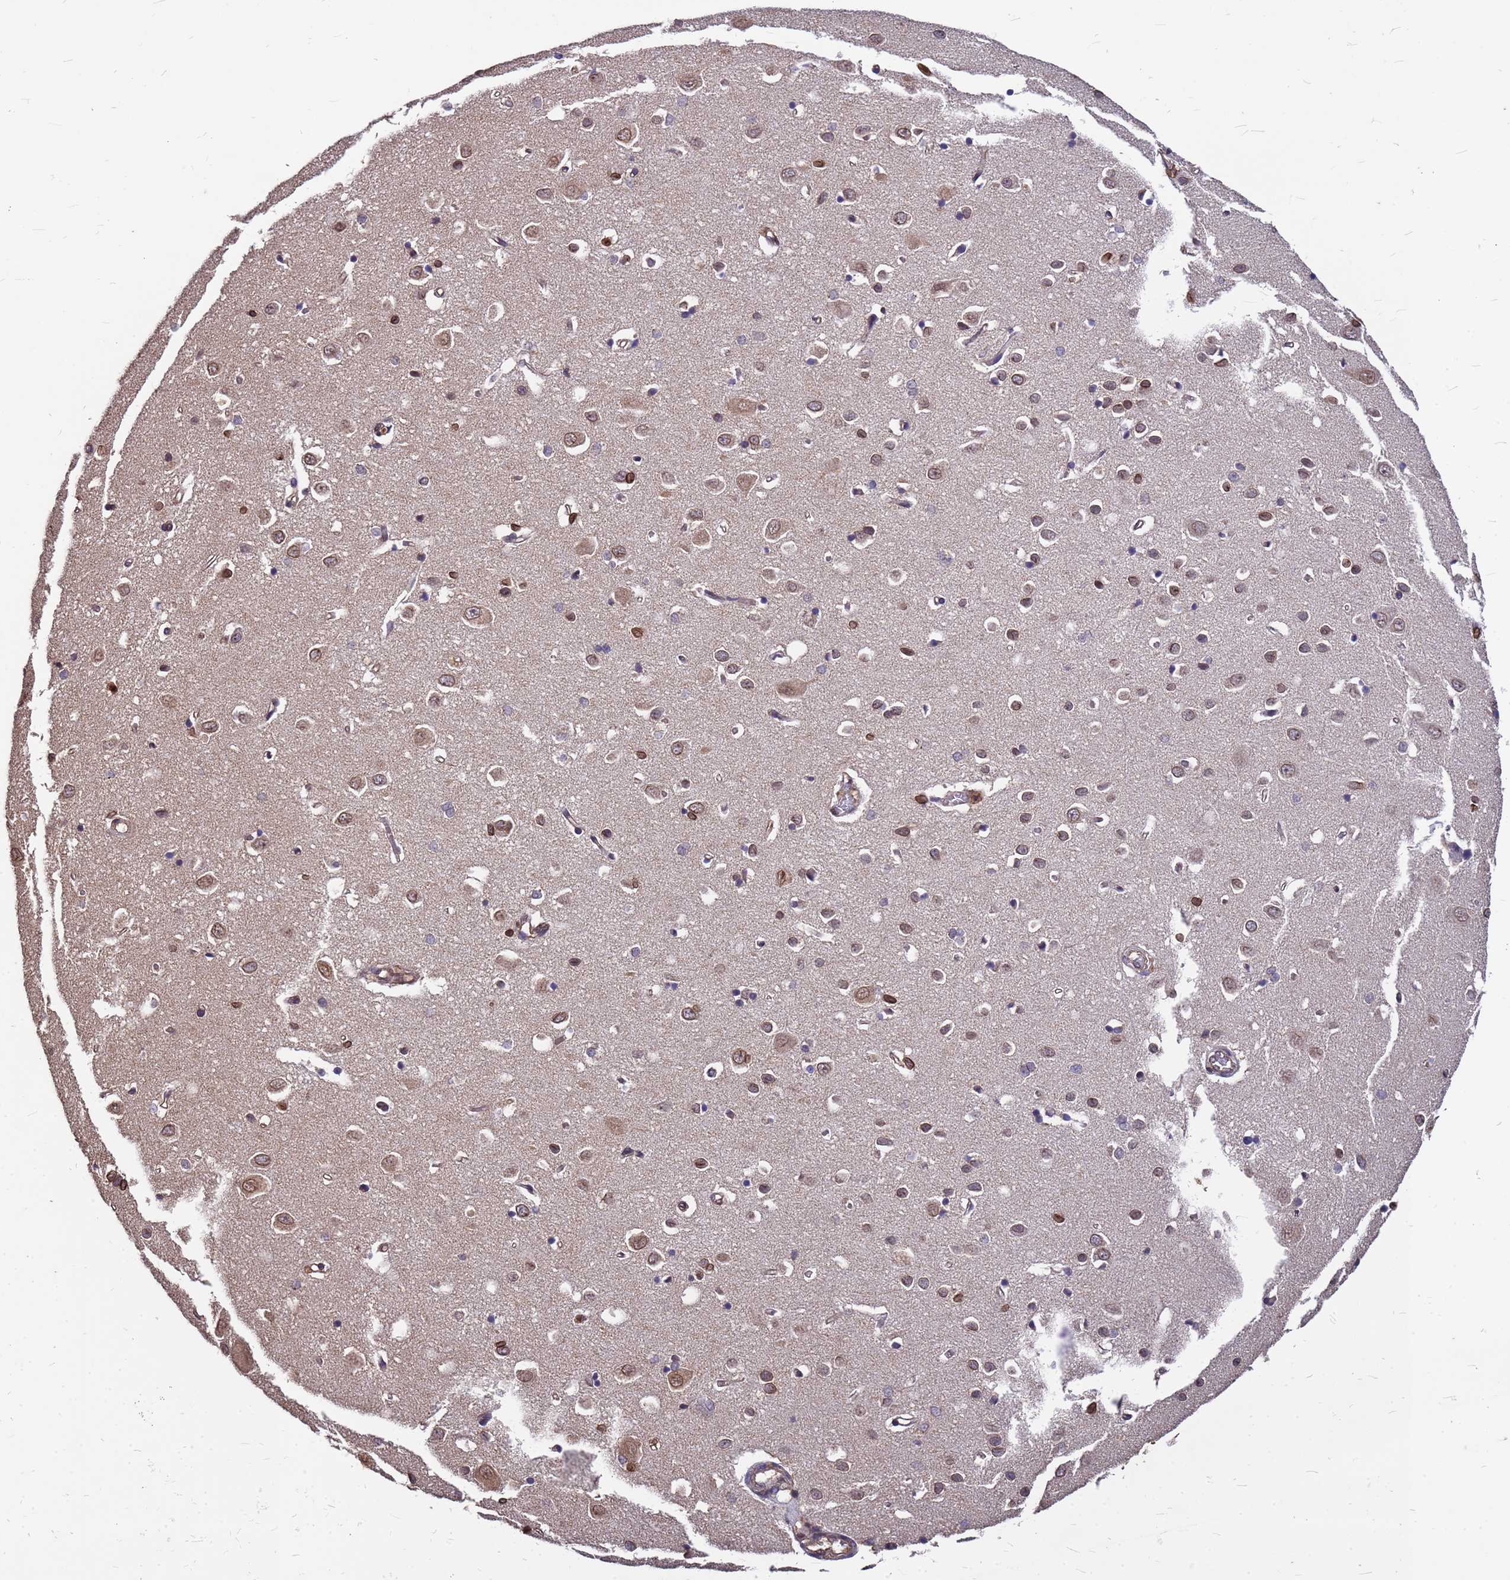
{"staining": {"intensity": "moderate", "quantity": ">75%", "location": "cytoplasmic/membranous"}, "tissue": "cerebral cortex", "cell_type": "Endothelial cells", "image_type": "normal", "snomed": [{"axis": "morphology", "description": "Normal tissue, NOS"}, {"axis": "topography", "description": "Cerebral cortex"}], "caption": "Moderate cytoplasmic/membranous protein expression is appreciated in about >75% of endothelial cells in cerebral cortex. (IHC, brightfield microscopy, high magnification).", "gene": "C1orf35", "patient": {"sex": "female", "age": 64}}